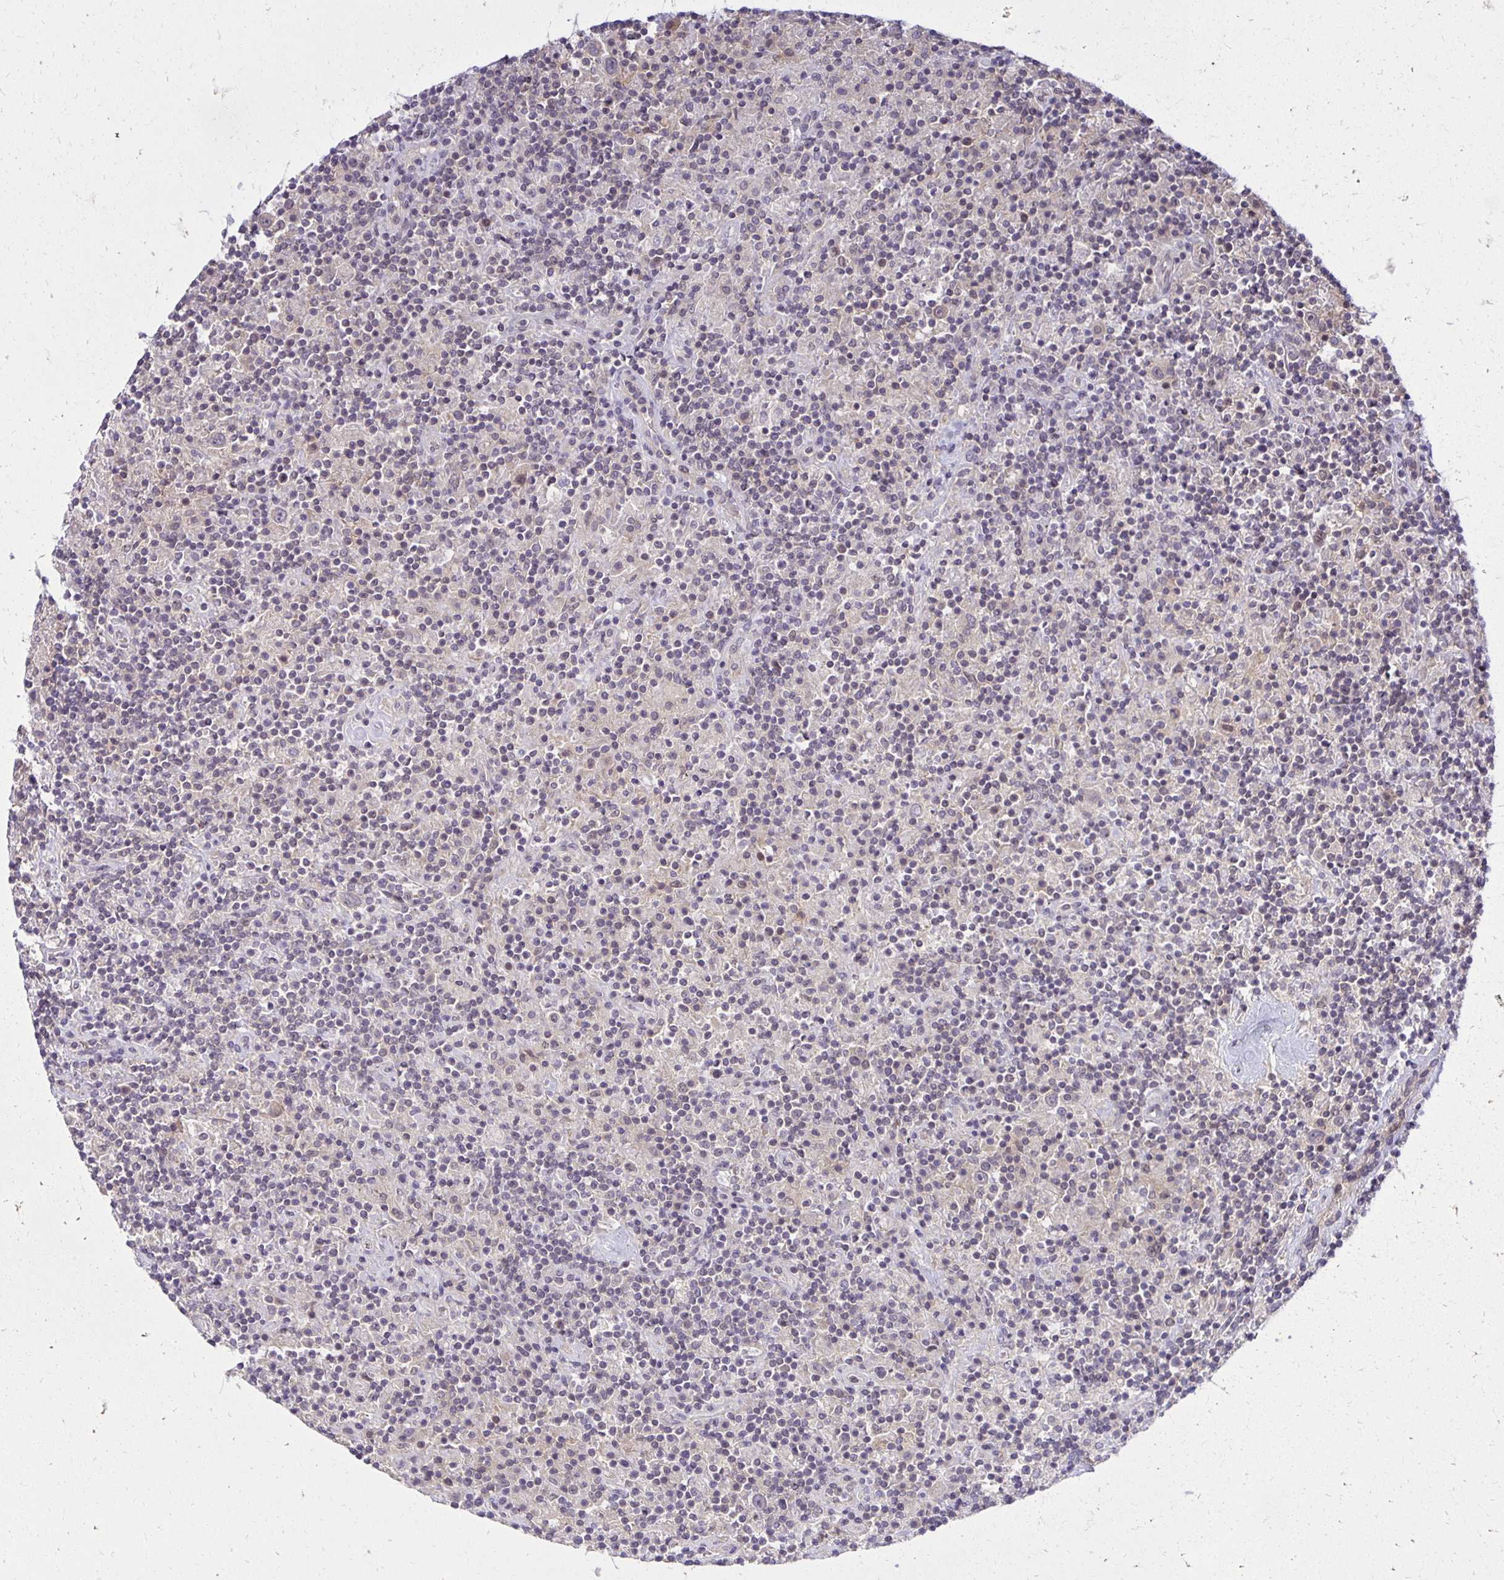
{"staining": {"intensity": "negative", "quantity": "none", "location": "none"}, "tissue": "lymphoma", "cell_type": "Tumor cells", "image_type": "cancer", "snomed": [{"axis": "morphology", "description": "Hodgkin's disease, NOS"}, {"axis": "topography", "description": "Thymus, NOS"}], "caption": "DAB immunohistochemical staining of lymphoma displays no significant expression in tumor cells.", "gene": "MIEN1", "patient": {"sex": "female", "age": 17}}